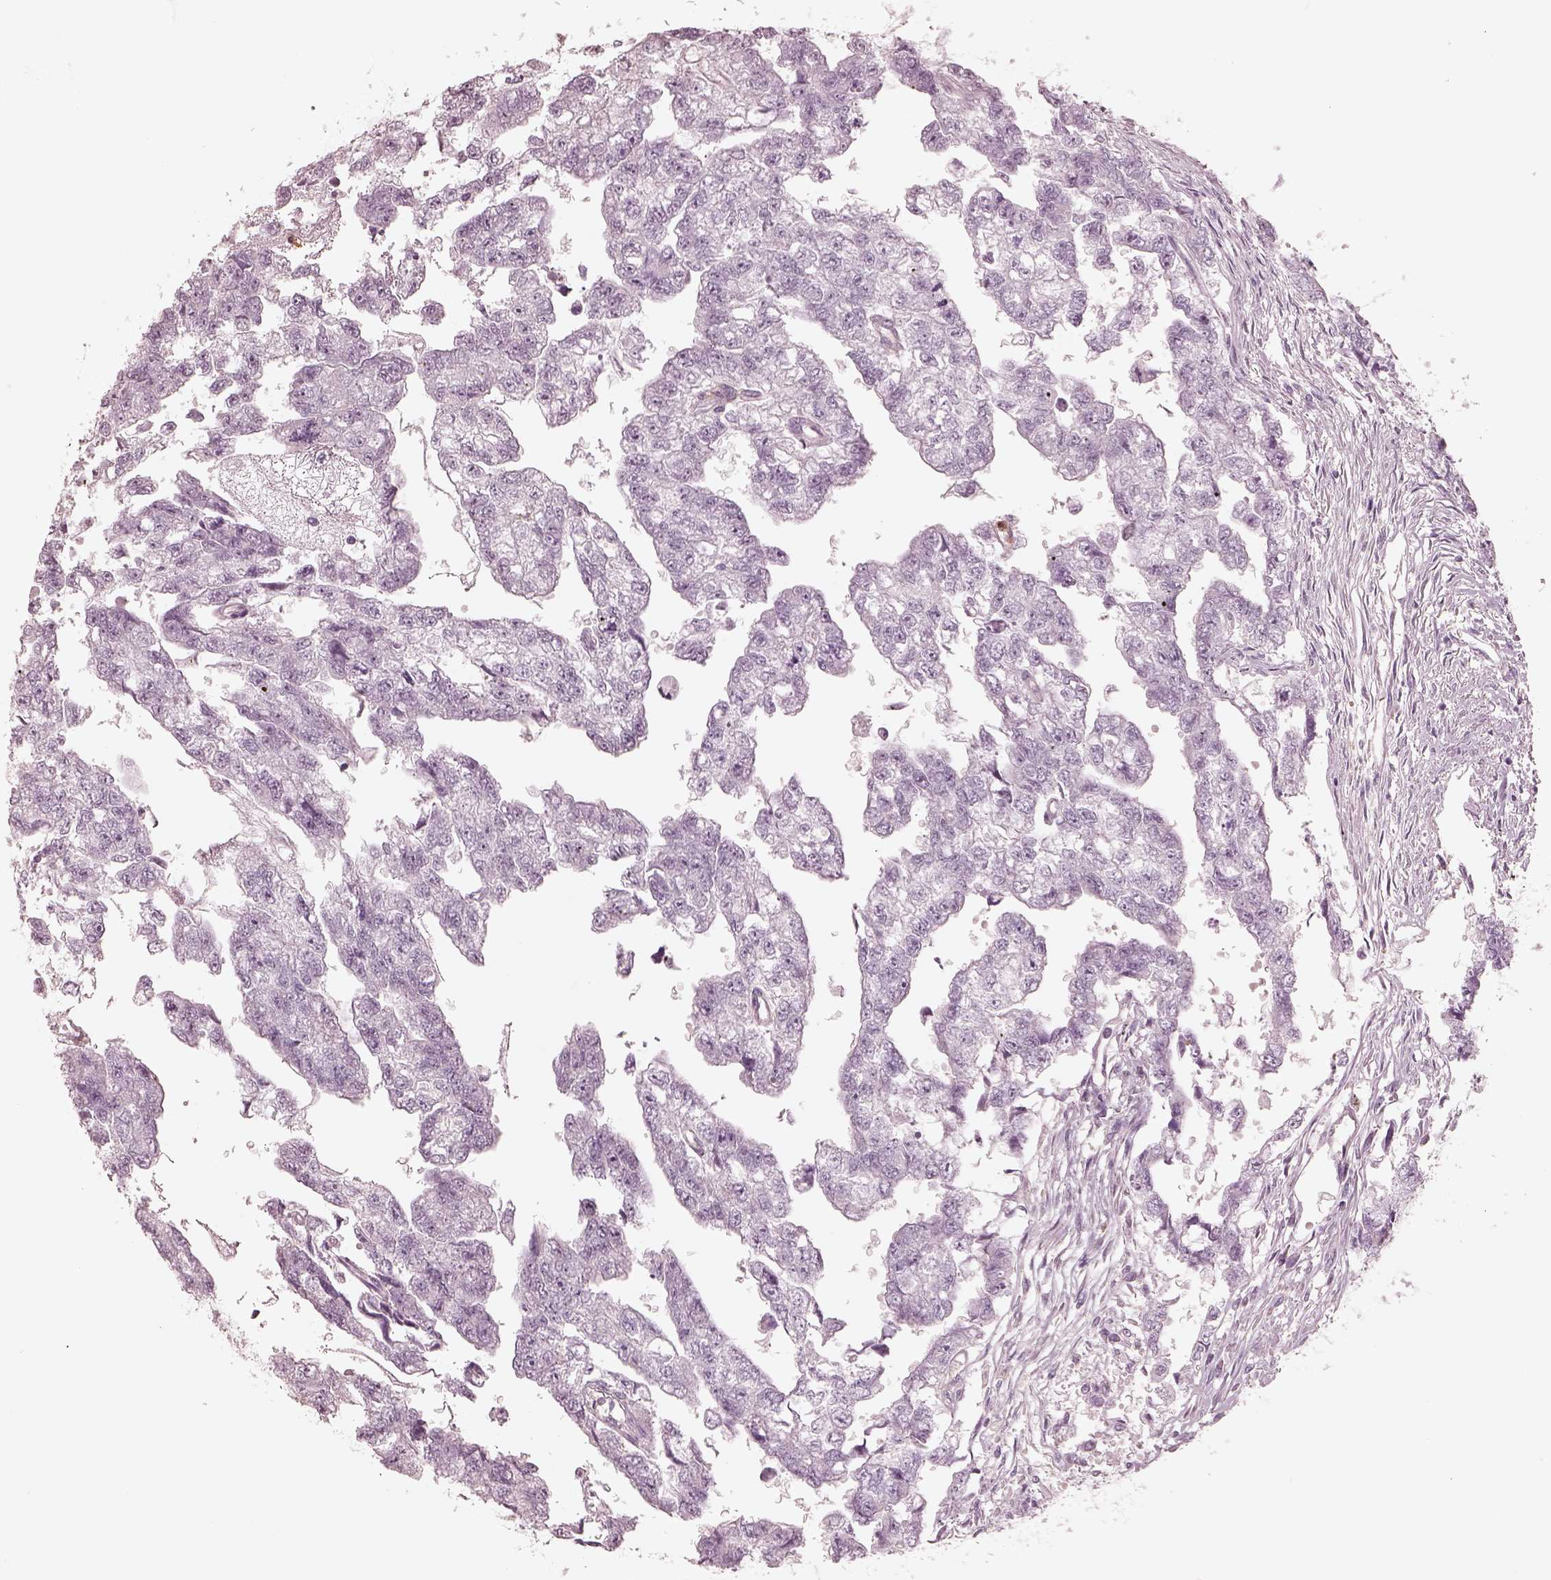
{"staining": {"intensity": "negative", "quantity": "none", "location": "none"}, "tissue": "testis cancer", "cell_type": "Tumor cells", "image_type": "cancer", "snomed": [{"axis": "morphology", "description": "Carcinoma, Embryonal, NOS"}, {"axis": "morphology", "description": "Teratoma, malignant, NOS"}, {"axis": "topography", "description": "Testis"}], "caption": "Immunohistochemical staining of testis cancer reveals no significant positivity in tumor cells.", "gene": "GPRIN1", "patient": {"sex": "male", "age": 44}}